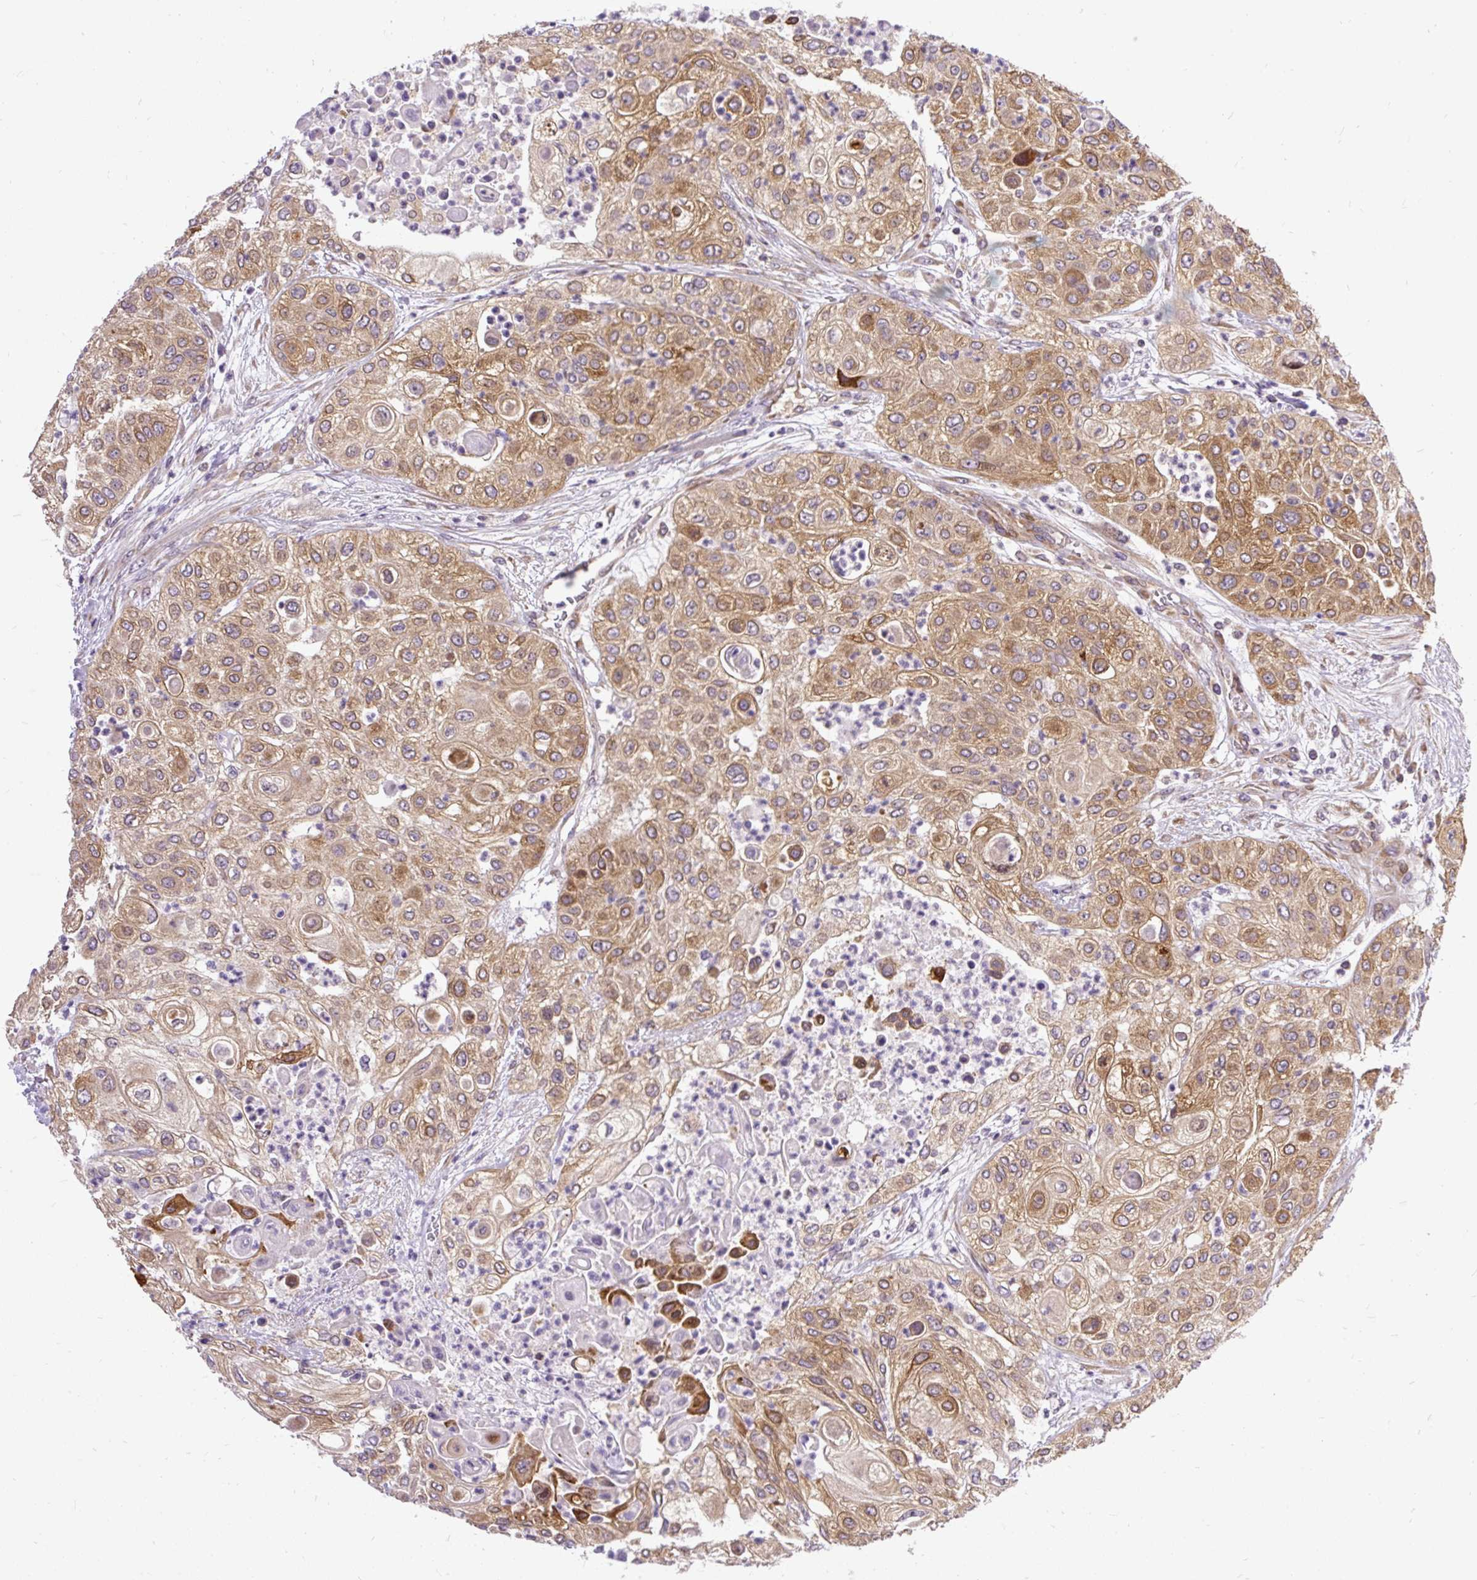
{"staining": {"intensity": "moderate", "quantity": ">75%", "location": "cytoplasmic/membranous"}, "tissue": "urothelial cancer", "cell_type": "Tumor cells", "image_type": "cancer", "snomed": [{"axis": "morphology", "description": "Urothelial carcinoma, High grade"}, {"axis": "topography", "description": "Urinary bladder"}], "caption": "Brown immunohistochemical staining in high-grade urothelial carcinoma reveals moderate cytoplasmic/membranous positivity in approximately >75% of tumor cells.", "gene": "TRIM17", "patient": {"sex": "female", "age": 79}}